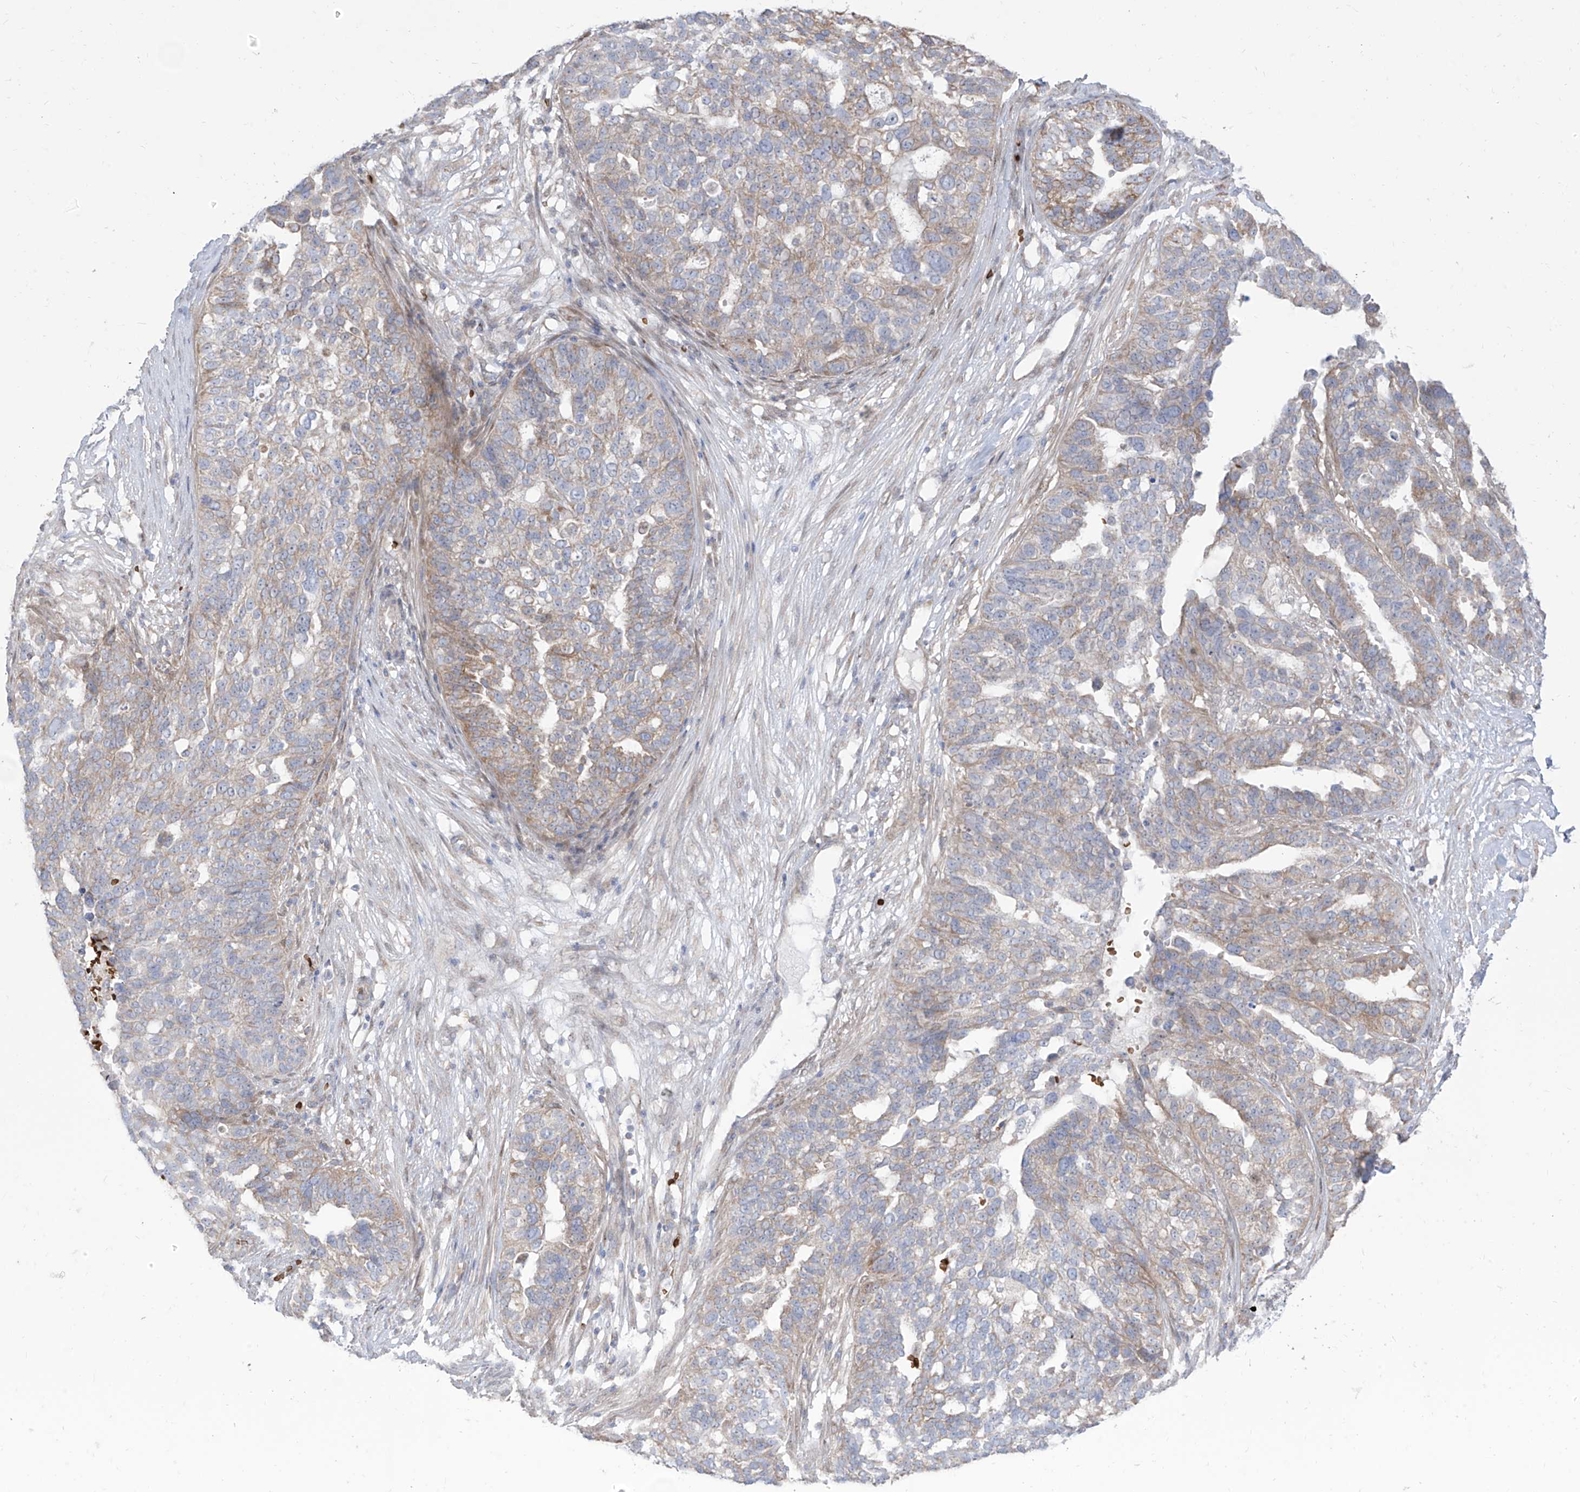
{"staining": {"intensity": "moderate", "quantity": "<25%", "location": "cytoplasmic/membranous"}, "tissue": "ovarian cancer", "cell_type": "Tumor cells", "image_type": "cancer", "snomed": [{"axis": "morphology", "description": "Cystadenocarcinoma, serous, NOS"}, {"axis": "topography", "description": "Ovary"}], "caption": "Protein positivity by immunohistochemistry (IHC) demonstrates moderate cytoplasmic/membranous staining in about <25% of tumor cells in ovarian cancer (serous cystadenocarcinoma).", "gene": "ARHGEF40", "patient": {"sex": "female", "age": 59}}